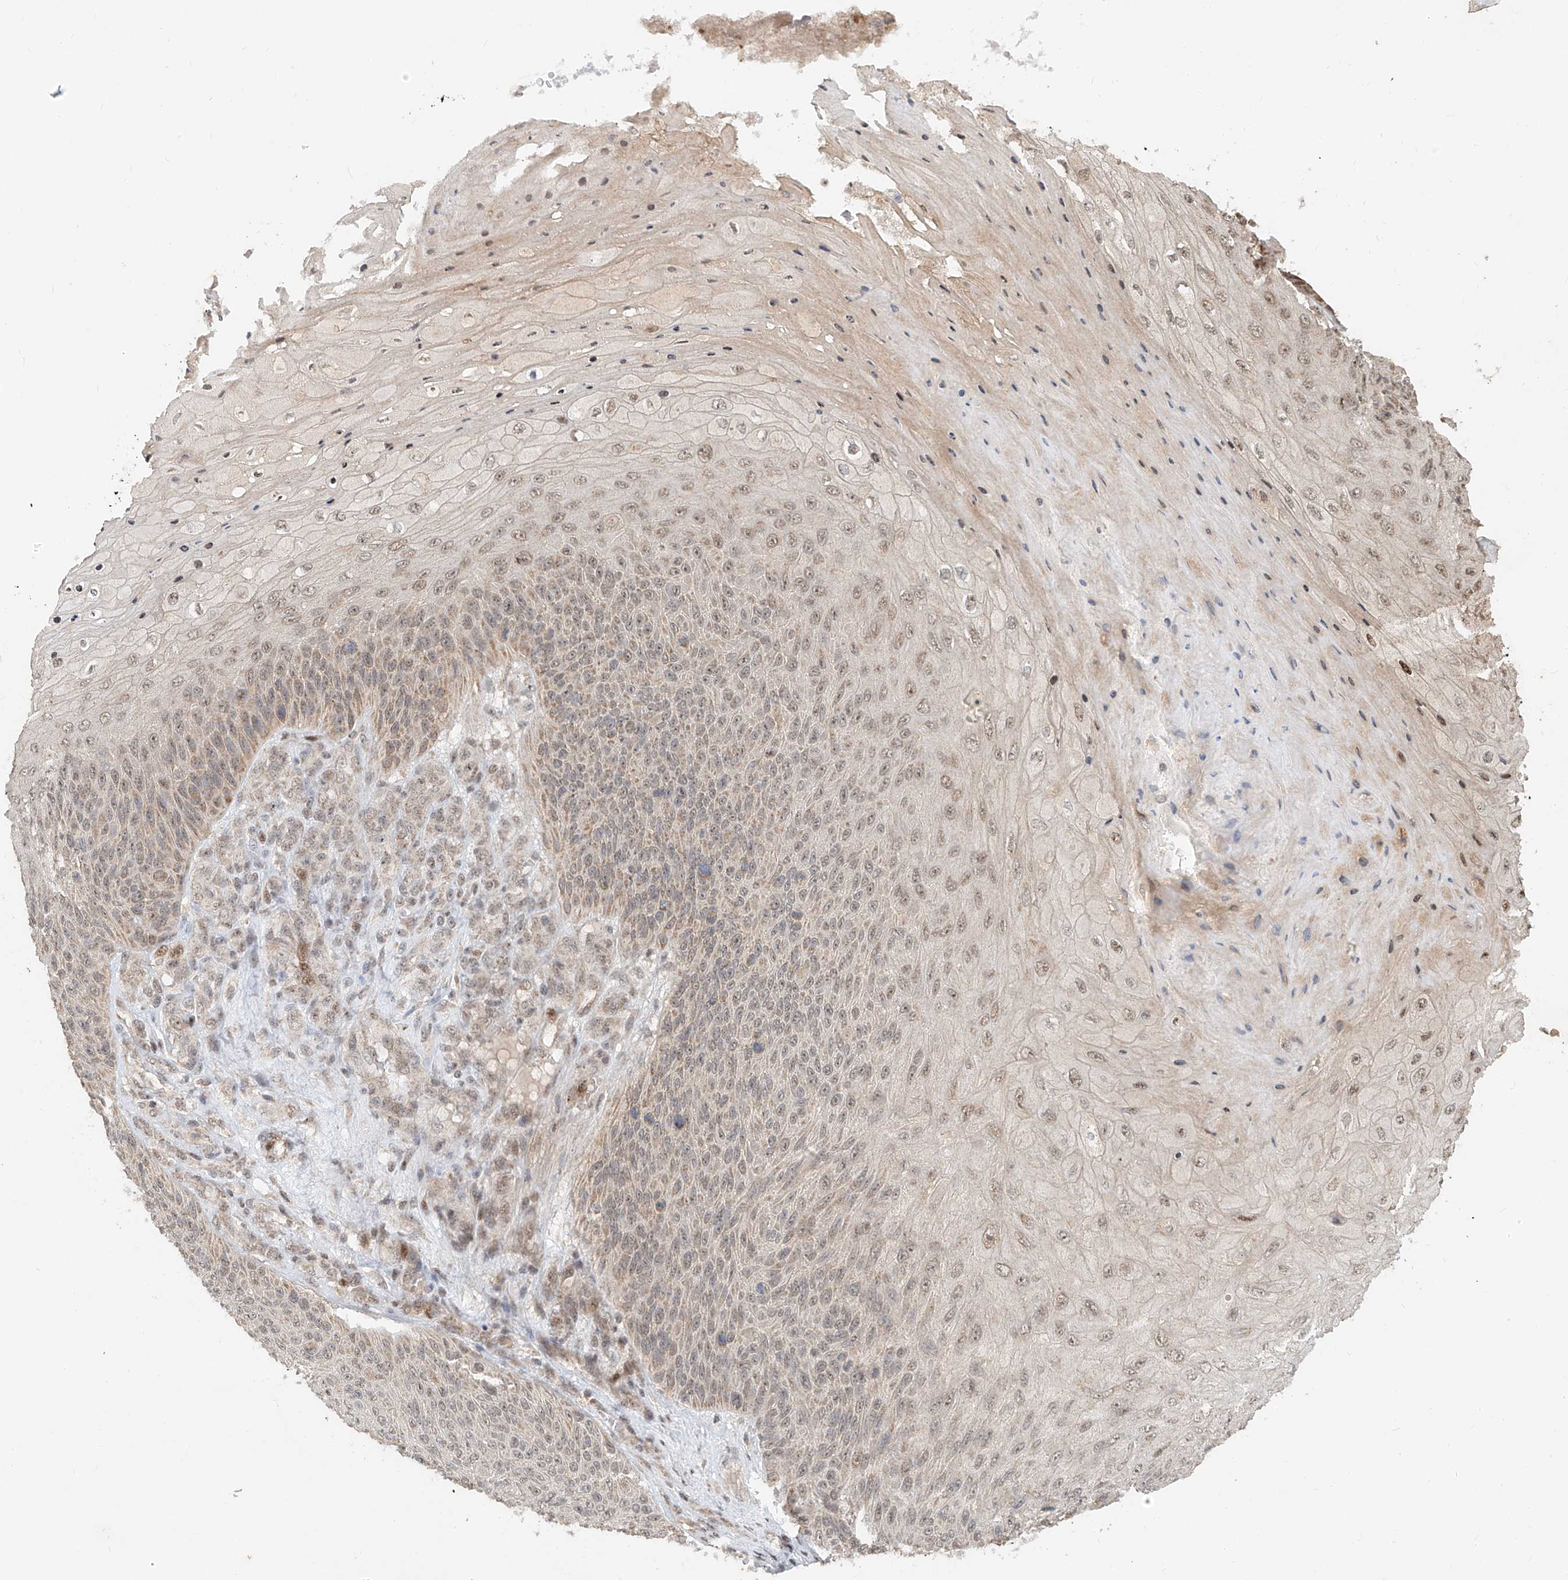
{"staining": {"intensity": "weak", "quantity": "<25%", "location": "cytoplasmic/membranous"}, "tissue": "skin cancer", "cell_type": "Tumor cells", "image_type": "cancer", "snomed": [{"axis": "morphology", "description": "Squamous cell carcinoma, NOS"}, {"axis": "topography", "description": "Skin"}], "caption": "High magnification brightfield microscopy of skin squamous cell carcinoma stained with DAB (brown) and counterstained with hematoxylin (blue): tumor cells show no significant positivity. (Stains: DAB IHC with hematoxylin counter stain, Microscopy: brightfield microscopy at high magnification).", "gene": "SYTL3", "patient": {"sex": "female", "age": 88}}